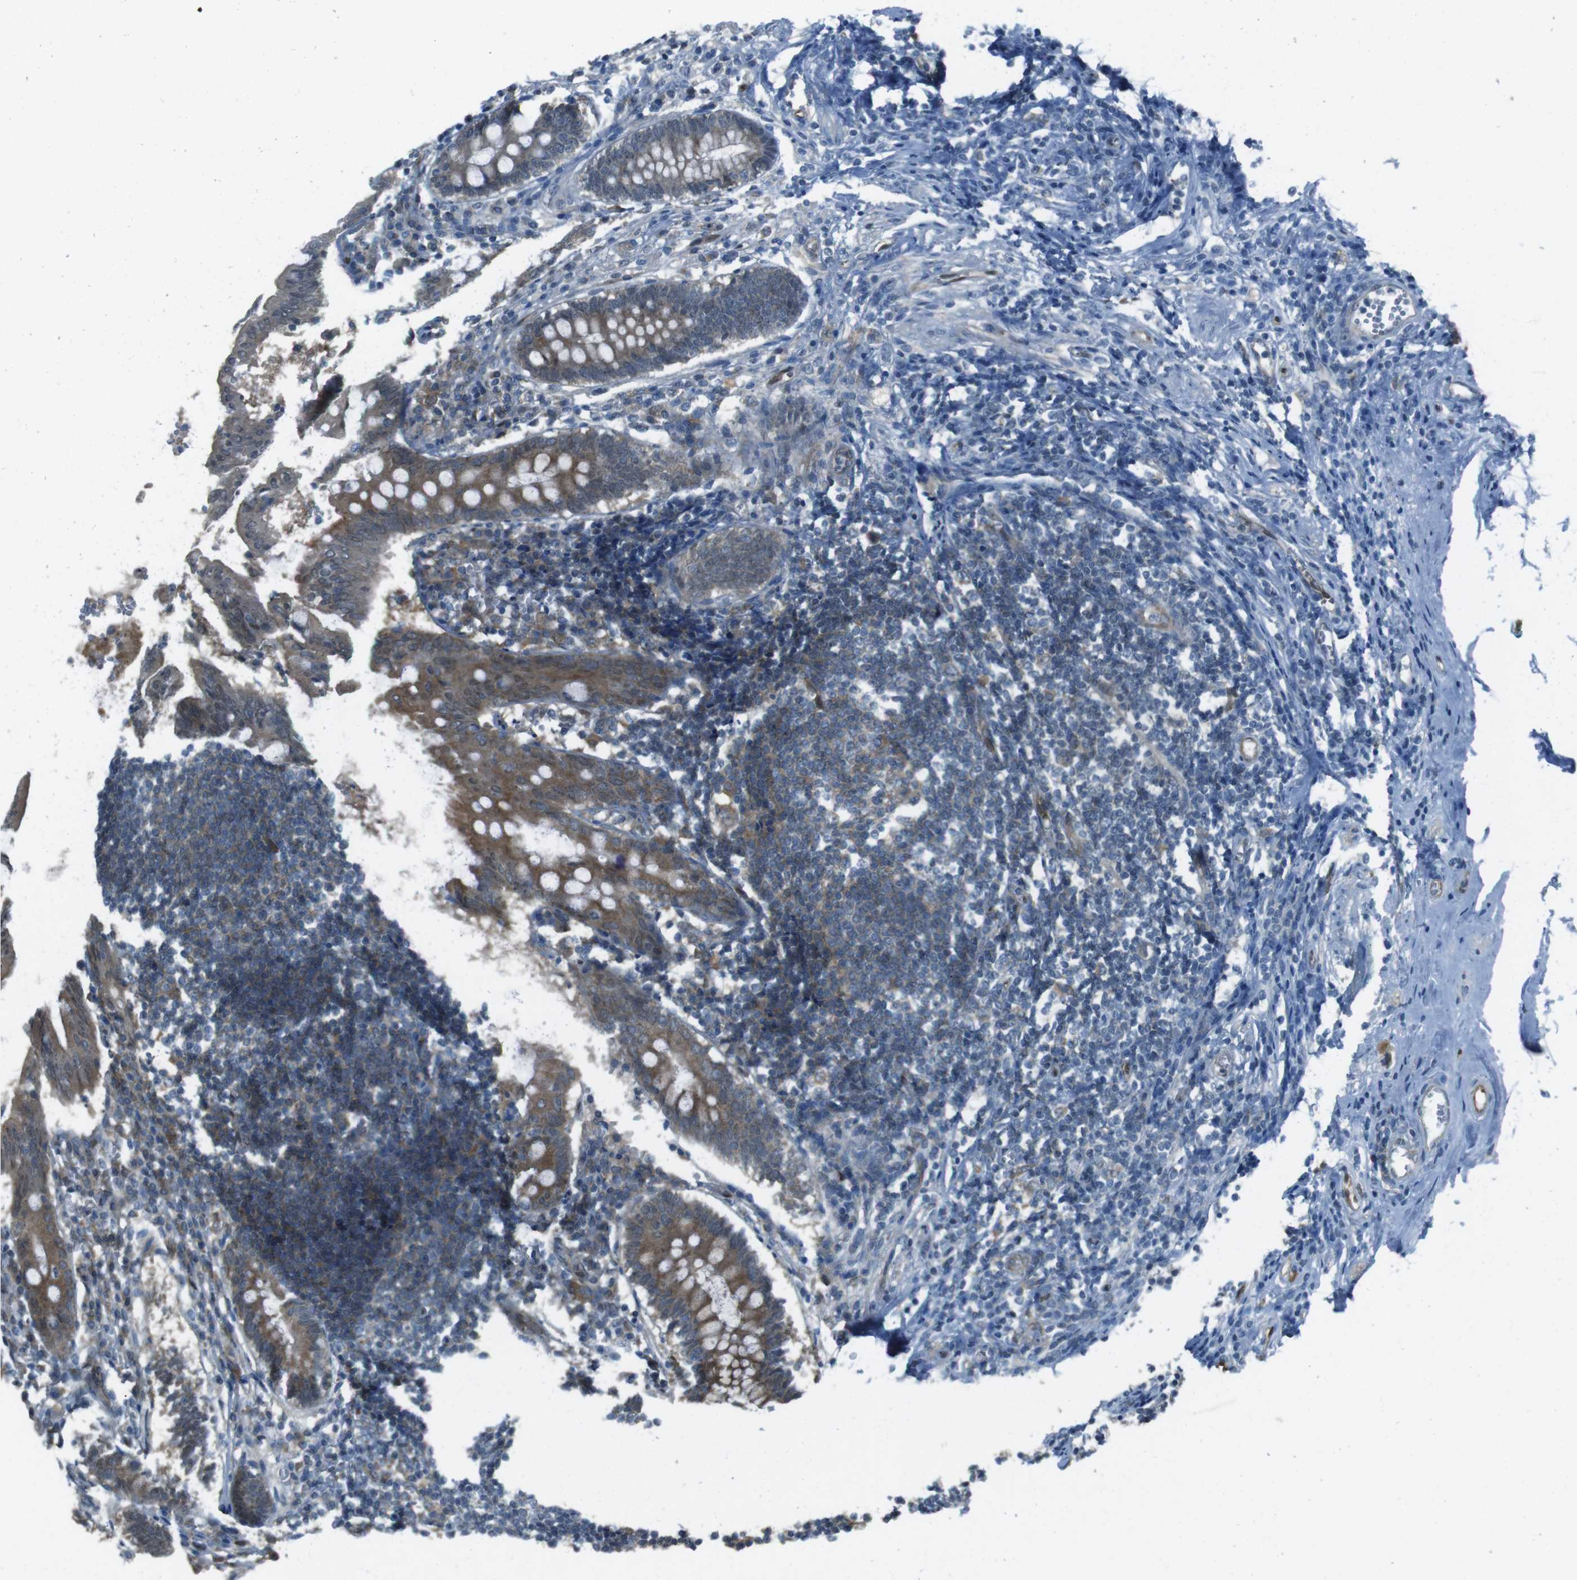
{"staining": {"intensity": "moderate", "quantity": ">75%", "location": "cytoplasmic/membranous"}, "tissue": "appendix", "cell_type": "Glandular cells", "image_type": "normal", "snomed": [{"axis": "morphology", "description": "Normal tissue, NOS"}, {"axis": "topography", "description": "Appendix"}], "caption": "Immunohistochemistry (IHC) micrograph of normal appendix stained for a protein (brown), which shows medium levels of moderate cytoplasmic/membranous expression in approximately >75% of glandular cells.", "gene": "MFAP3", "patient": {"sex": "female", "age": 50}}